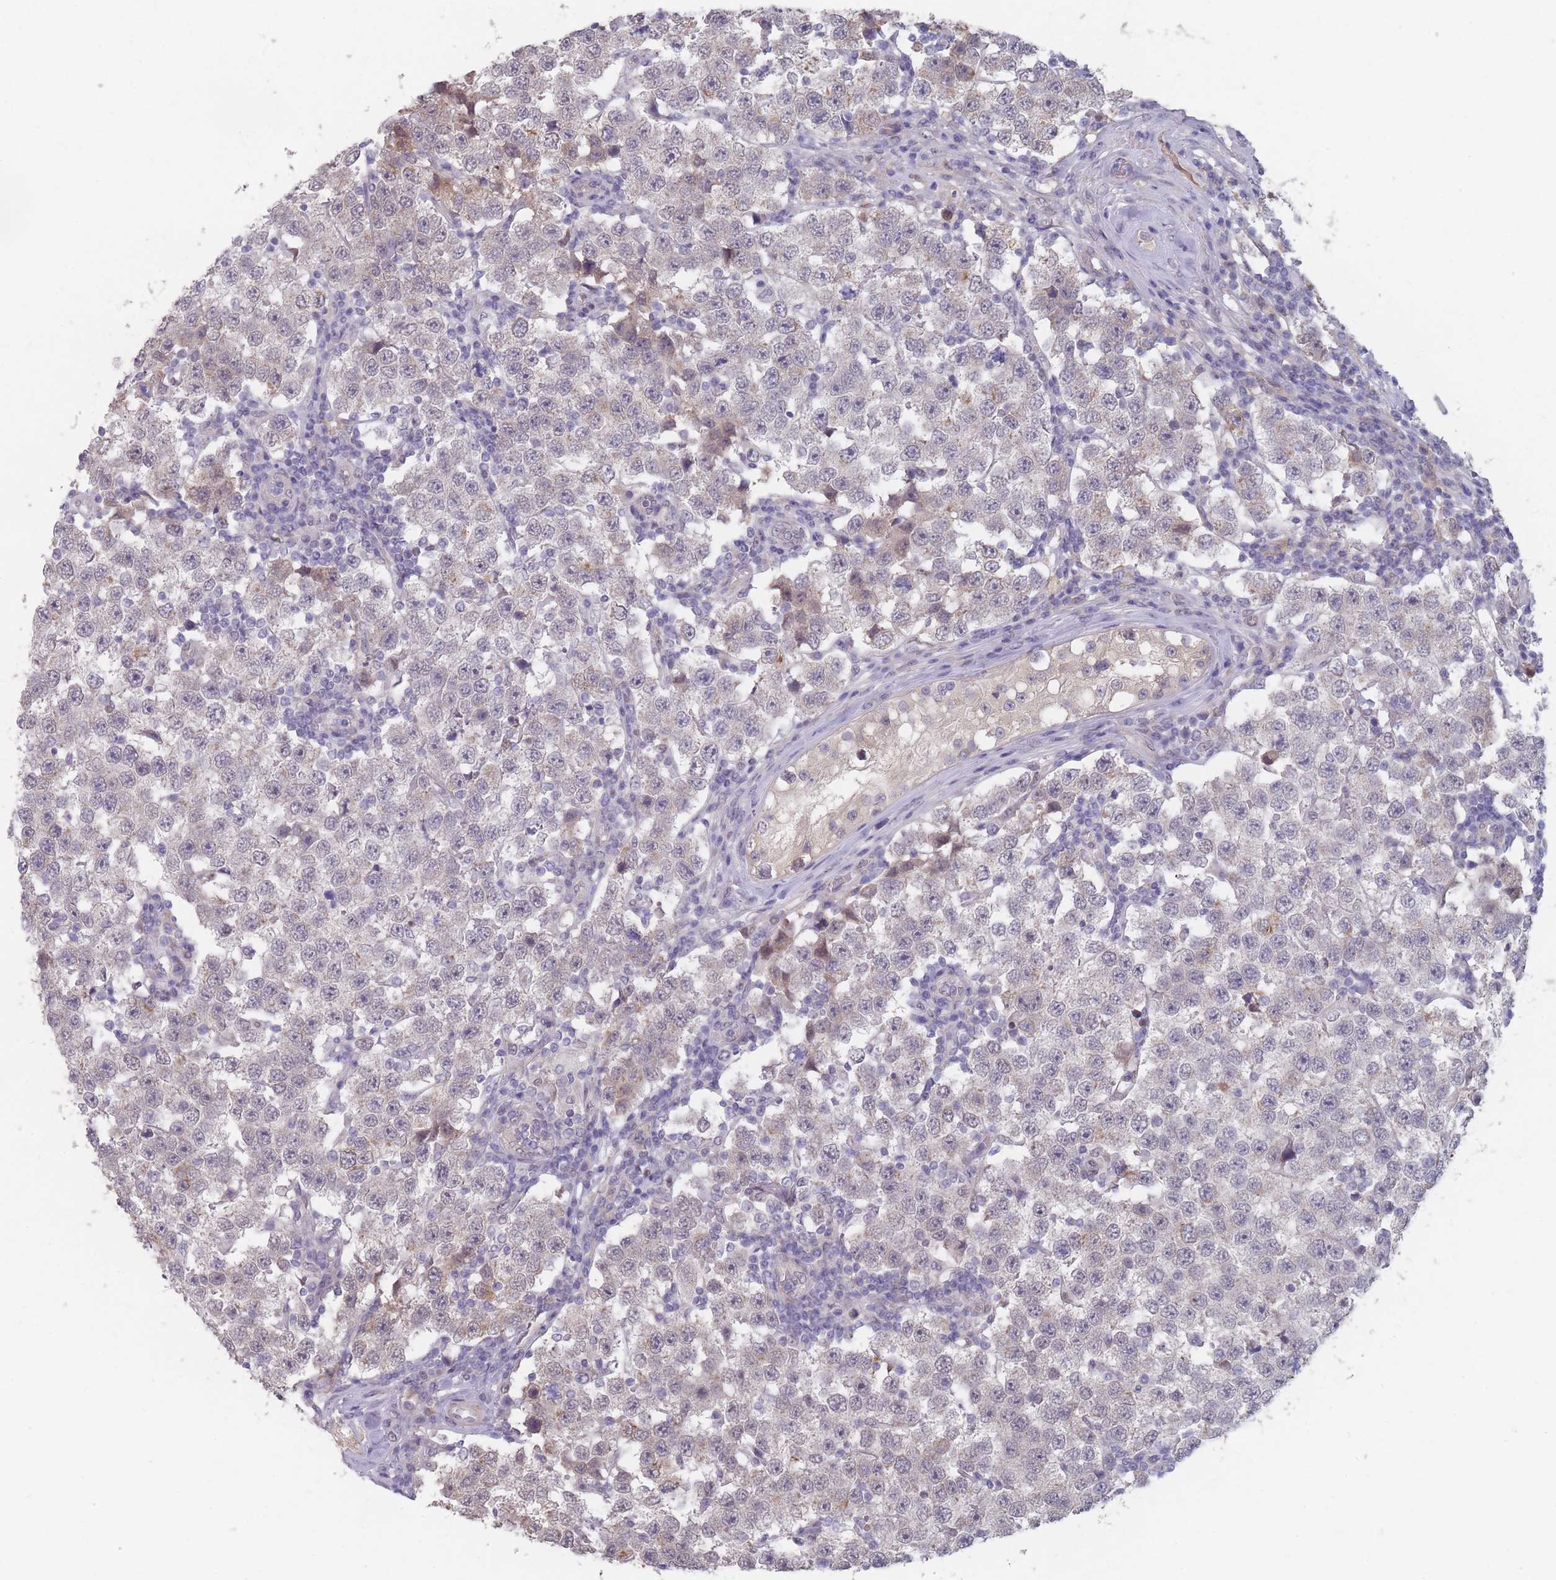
{"staining": {"intensity": "negative", "quantity": "none", "location": "none"}, "tissue": "testis cancer", "cell_type": "Tumor cells", "image_type": "cancer", "snomed": [{"axis": "morphology", "description": "Seminoma, NOS"}, {"axis": "topography", "description": "Testis"}], "caption": "DAB immunohistochemical staining of testis cancer exhibits no significant staining in tumor cells.", "gene": "ANKRD10", "patient": {"sex": "male", "age": 34}}